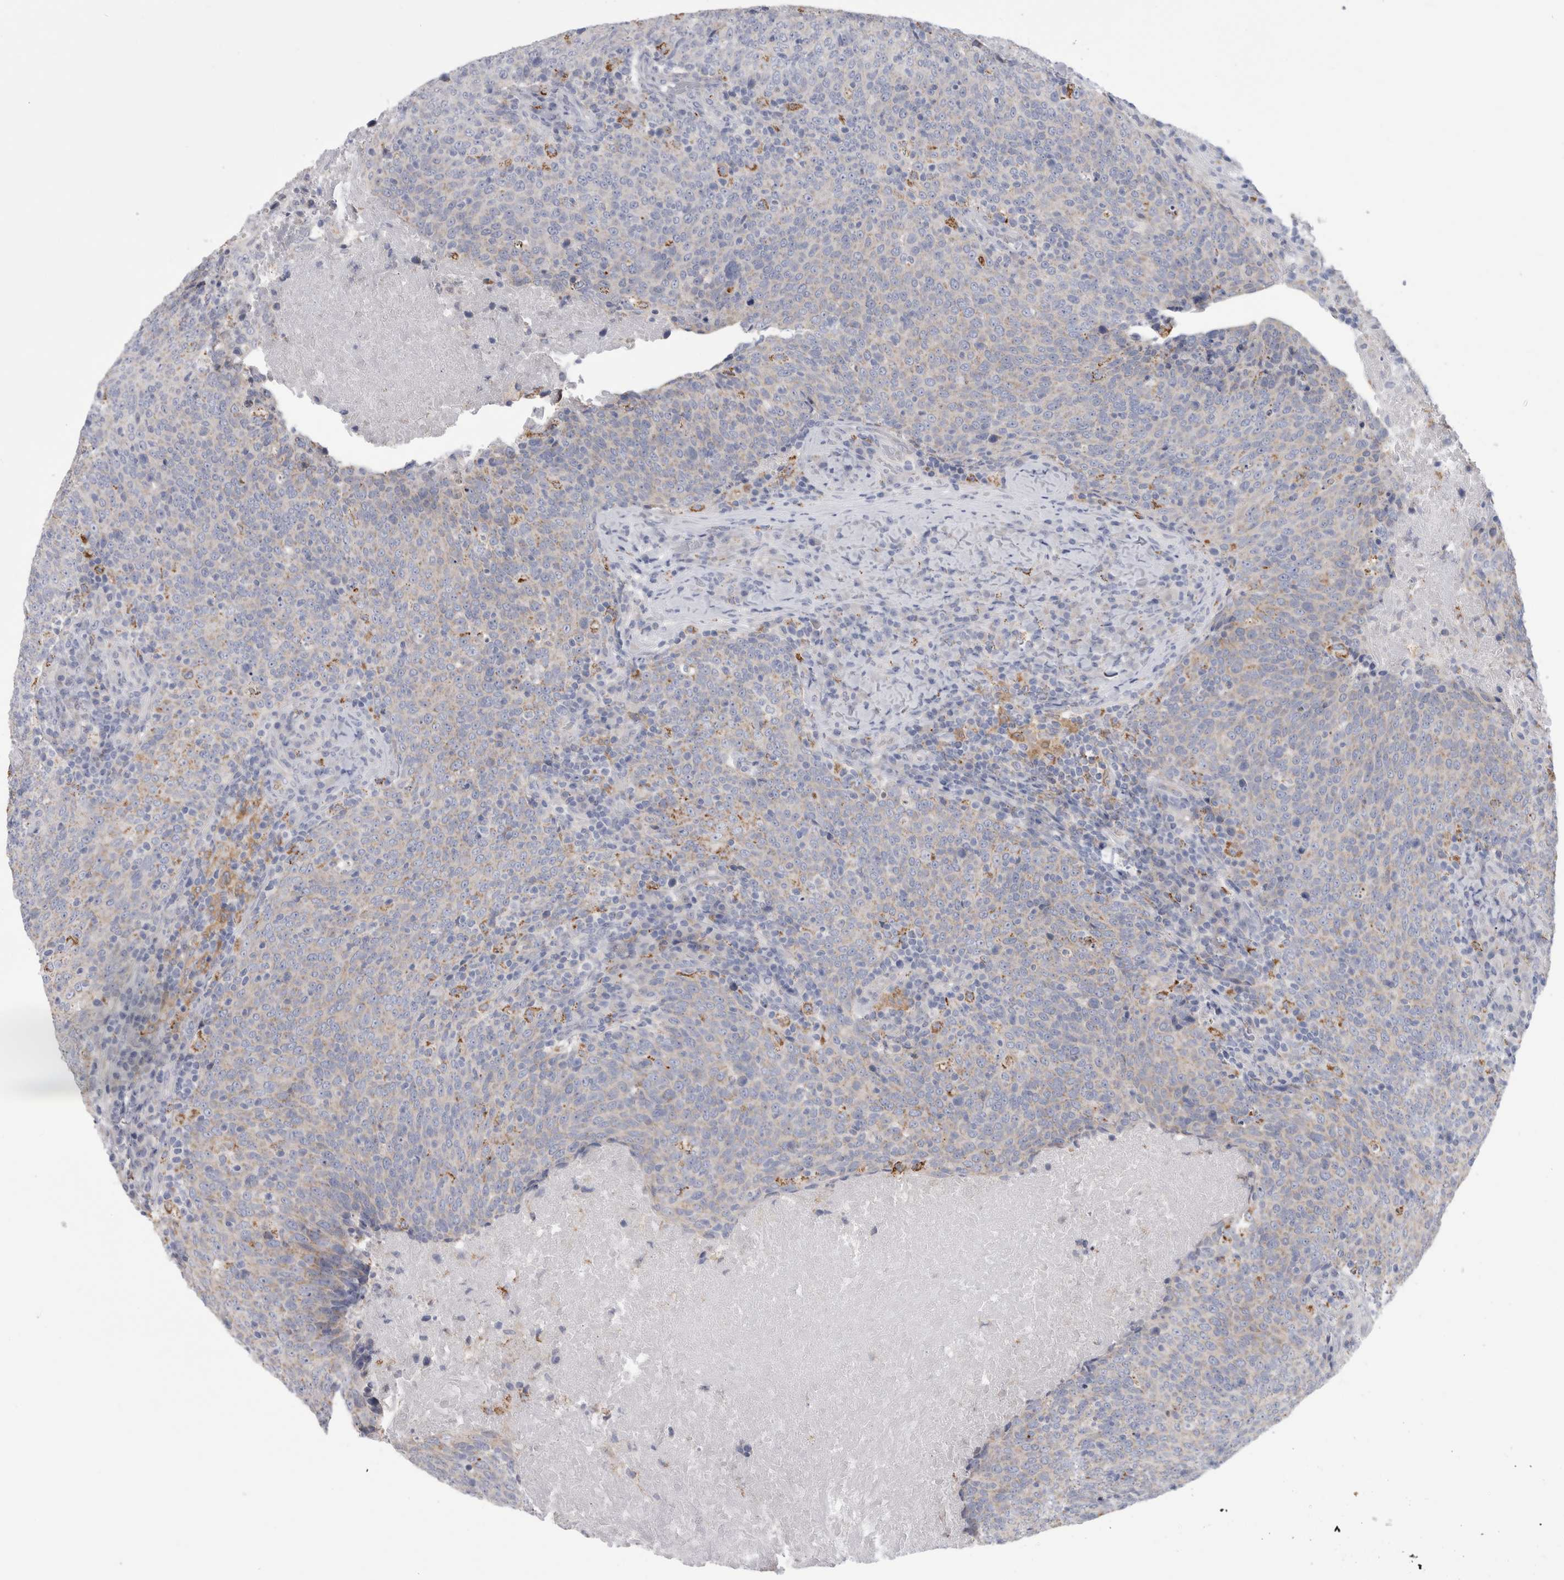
{"staining": {"intensity": "moderate", "quantity": "<25%", "location": "cytoplasmic/membranous"}, "tissue": "head and neck cancer", "cell_type": "Tumor cells", "image_type": "cancer", "snomed": [{"axis": "morphology", "description": "Squamous cell carcinoma, NOS"}, {"axis": "morphology", "description": "Squamous cell carcinoma, metastatic, NOS"}, {"axis": "topography", "description": "Lymph node"}, {"axis": "topography", "description": "Head-Neck"}], "caption": "Brown immunohistochemical staining in human head and neck cancer shows moderate cytoplasmic/membranous expression in about <25% of tumor cells.", "gene": "GATM", "patient": {"sex": "male", "age": 62}}